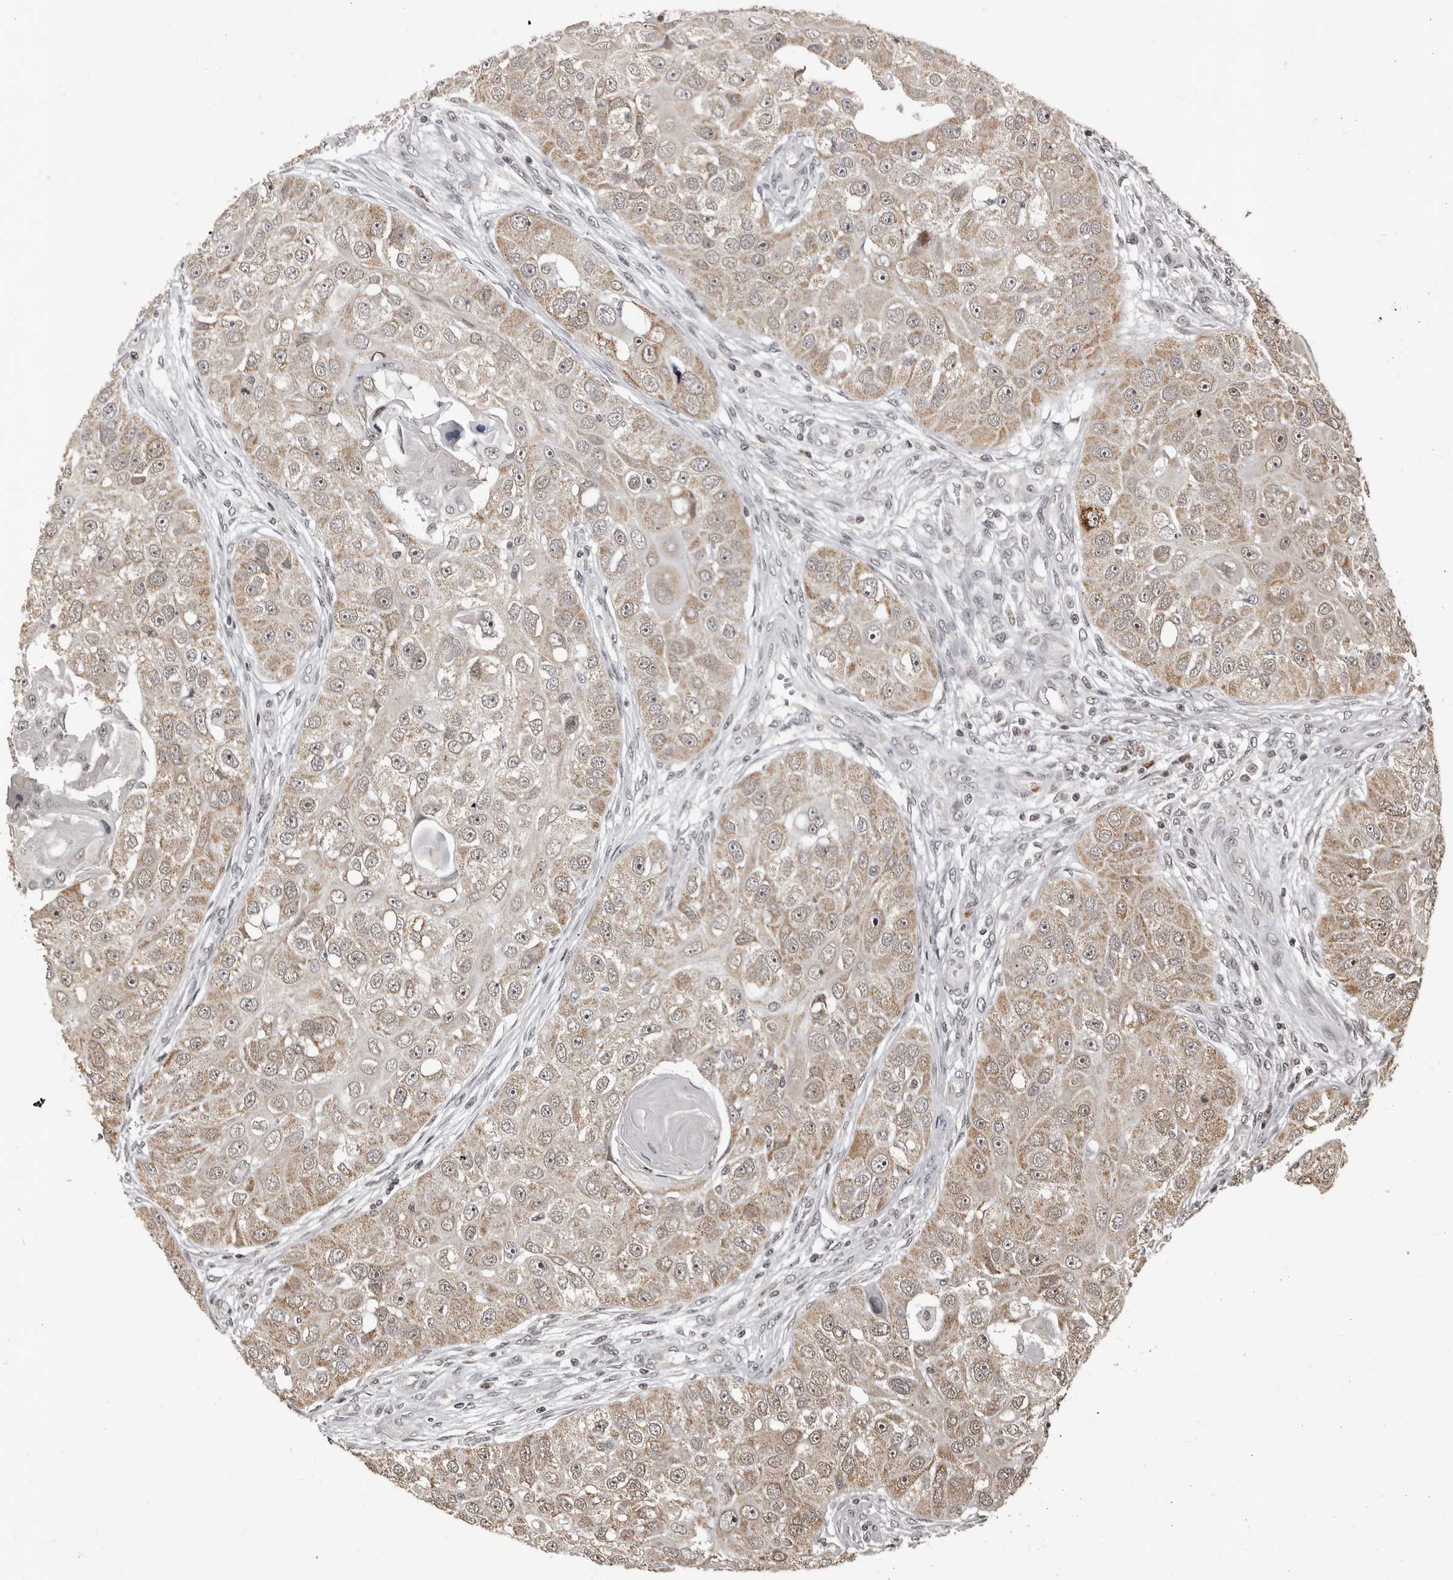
{"staining": {"intensity": "weak", "quantity": ">75%", "location": "cytoplasmic/membranous"}, "tissue": "head and neck cancer", "cell_type": "Tumor cells", "image_type": "cancer", "snomed": [{"axis": "morphology", "description": "Normal tissue, NOS"}, {"axis": "morphology", "description": "Squamous cell carcinoma, NOS"}, {"axis": "topography", "description": "Skeletal muscle"}, {"axis": "topography", "description": "Head-Neck"}], "caption": "Head and neck squamous cell carcinoma stained for a protein (brown) shows weak cytoplasmic/membranous positive expression in about >75% of tumor cells.", "gene": "THUMPD1", "patient": {"sex": "male", "age": 51}}